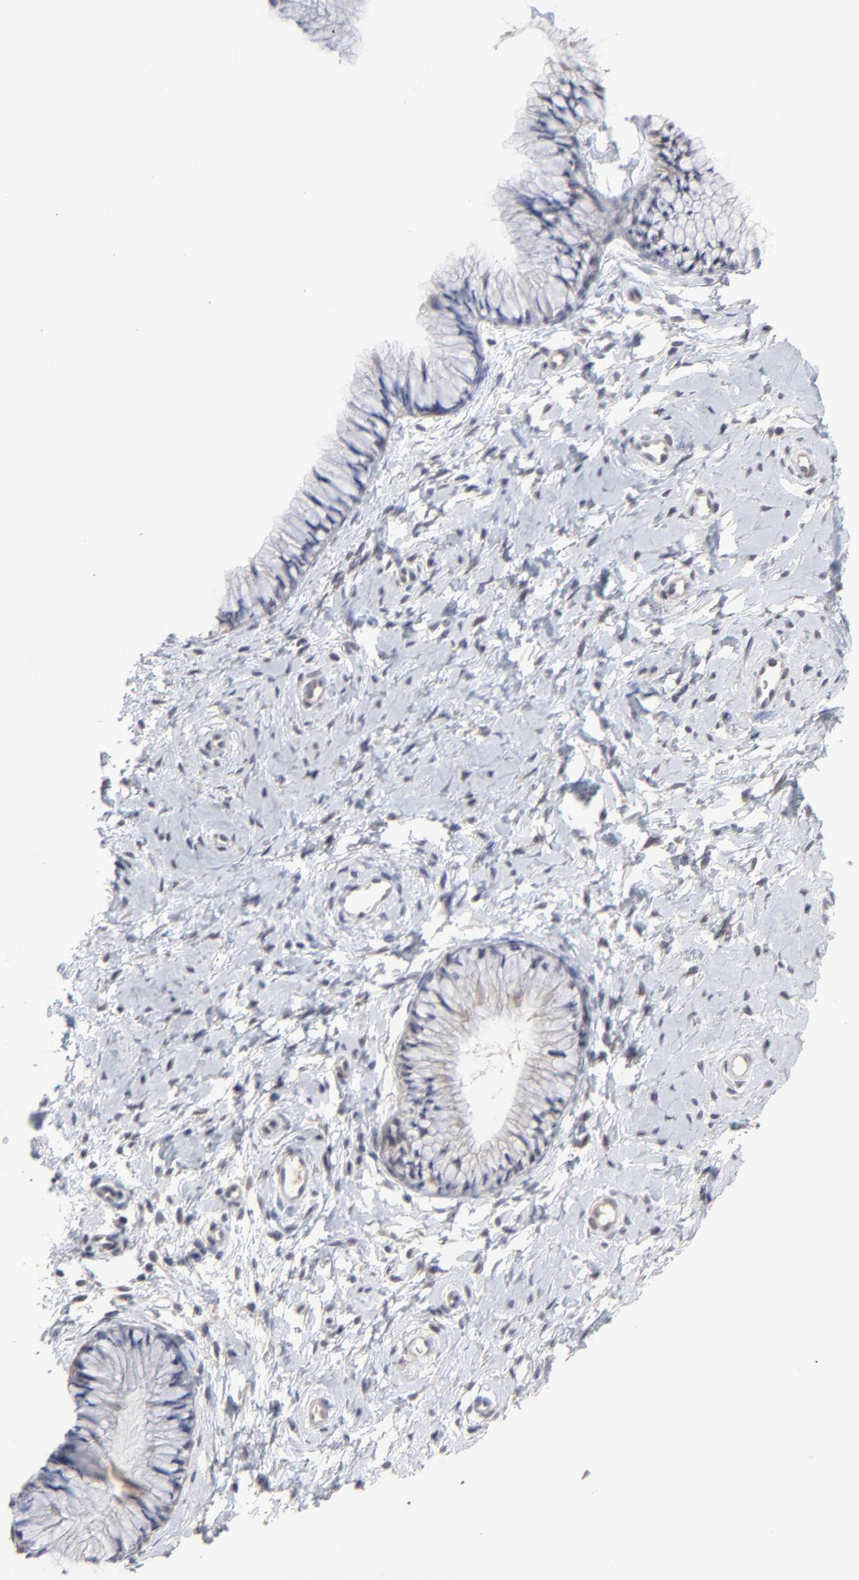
{"staining": {"intensity": "weak", "quantity": ">75%", "location": "cytoplasmic/membranous"}, "tissue": "cervix", "cell_type": "Glandular cells", "image_type": "normal", "snomed": [{"axis": "morphology", "description": "Normal tissue, NOS"}, {"axis": "topography", "description": "Cervix"}], "caption": "High-magnification brightfield microscopy of benign cervix stained with DAB (3,3'-diaminobenzidine) (brown) and counterstained with hematoxylin (blue). glandular cells exhibit weak cytoplasmic/membranous staining is seen in about>75% of cells.", "gene": "FAM199X", "patient": {"sex": "female", "age": 46}}